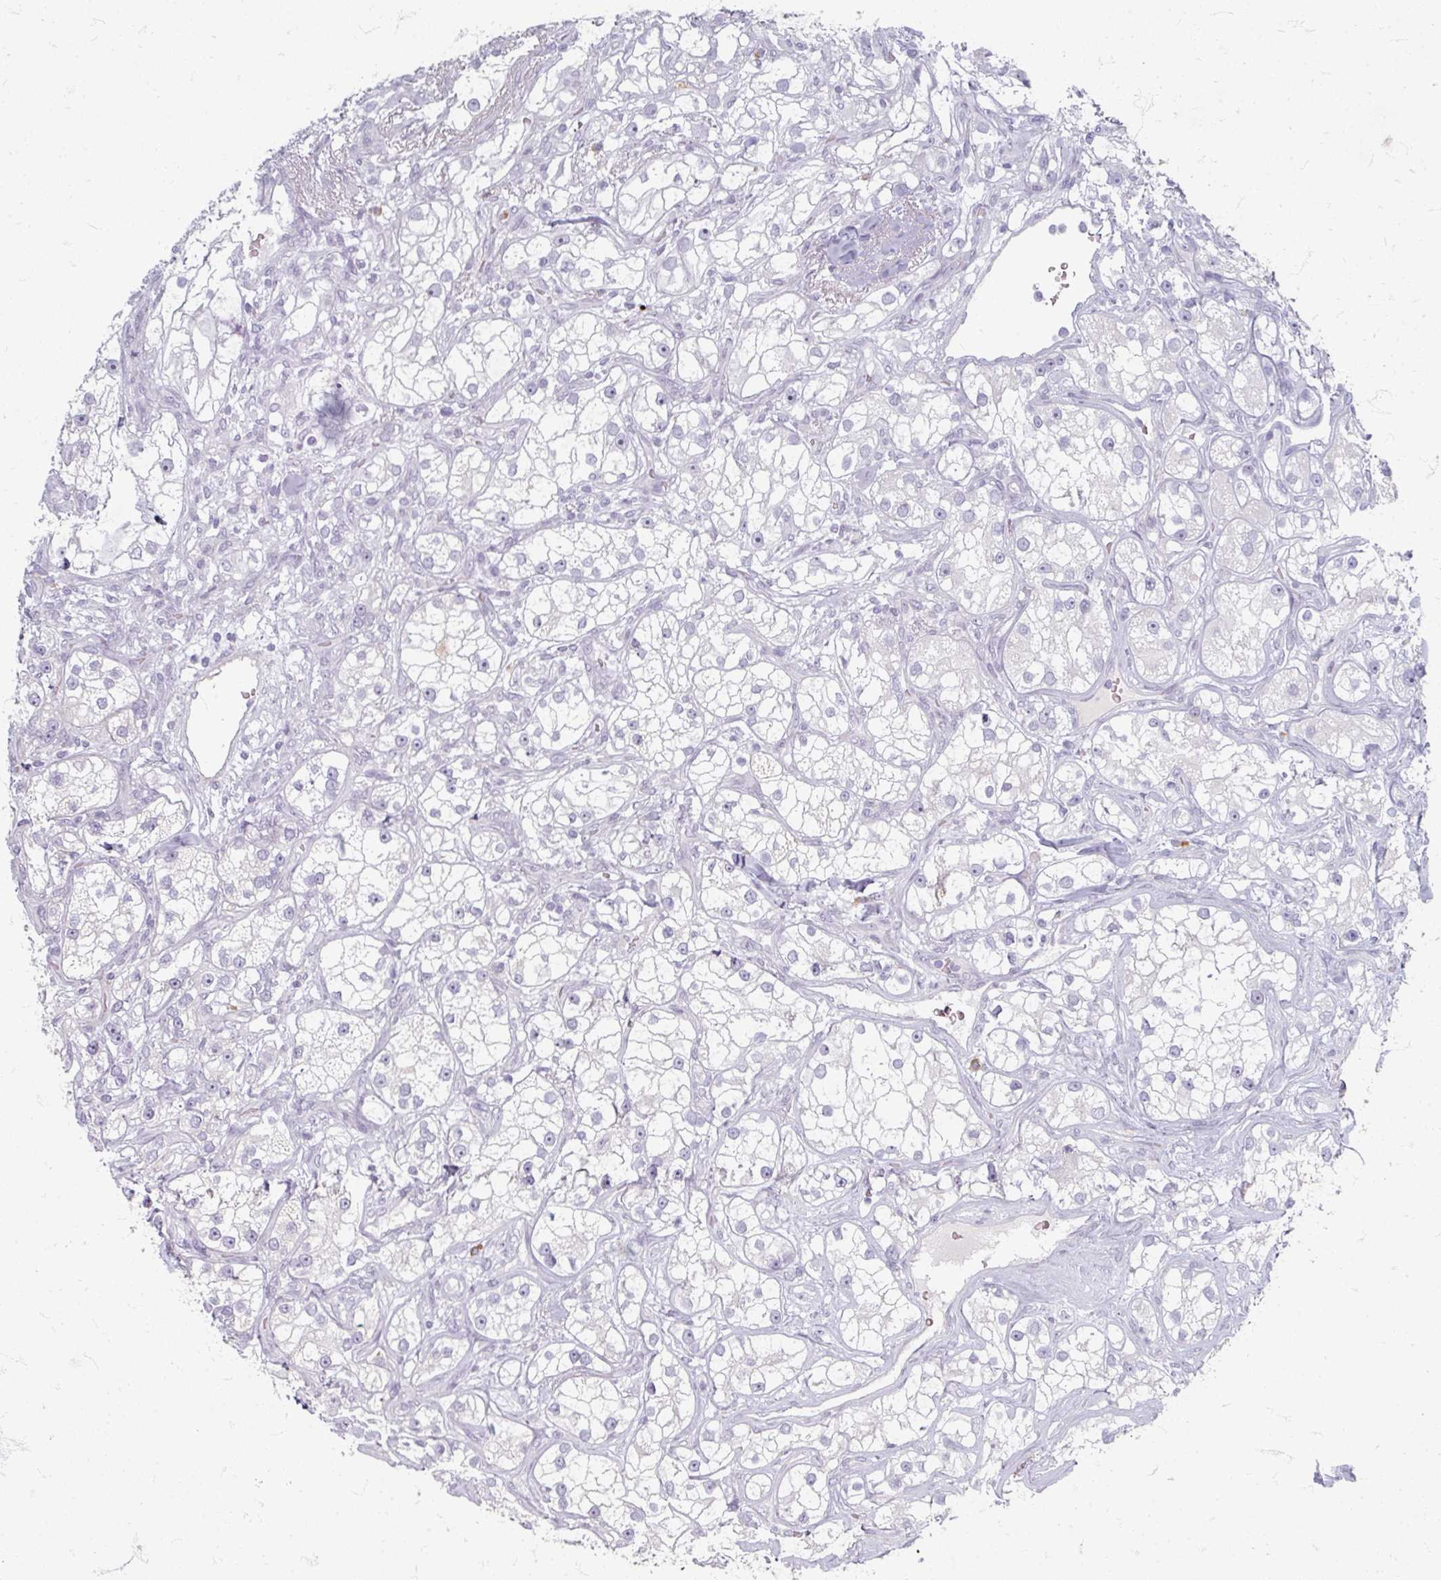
{"staining": {"intensity": "negative", "quantity": "none", "location": "none"}, "tissue": "renal cancer", "cell_type": "Tumor cells", "image_type": "cancer", "snomed": [{"axis": "morphology", "description": "Adenocarcinoma, NOS"}, {"axis": "topography", "description": "Kidney"}], "caption": "Tumor cells show no significant expression in renal adenocarcinoma.", "gene": "ZNF878", "patient": {"sex": "male", "age": 77}}